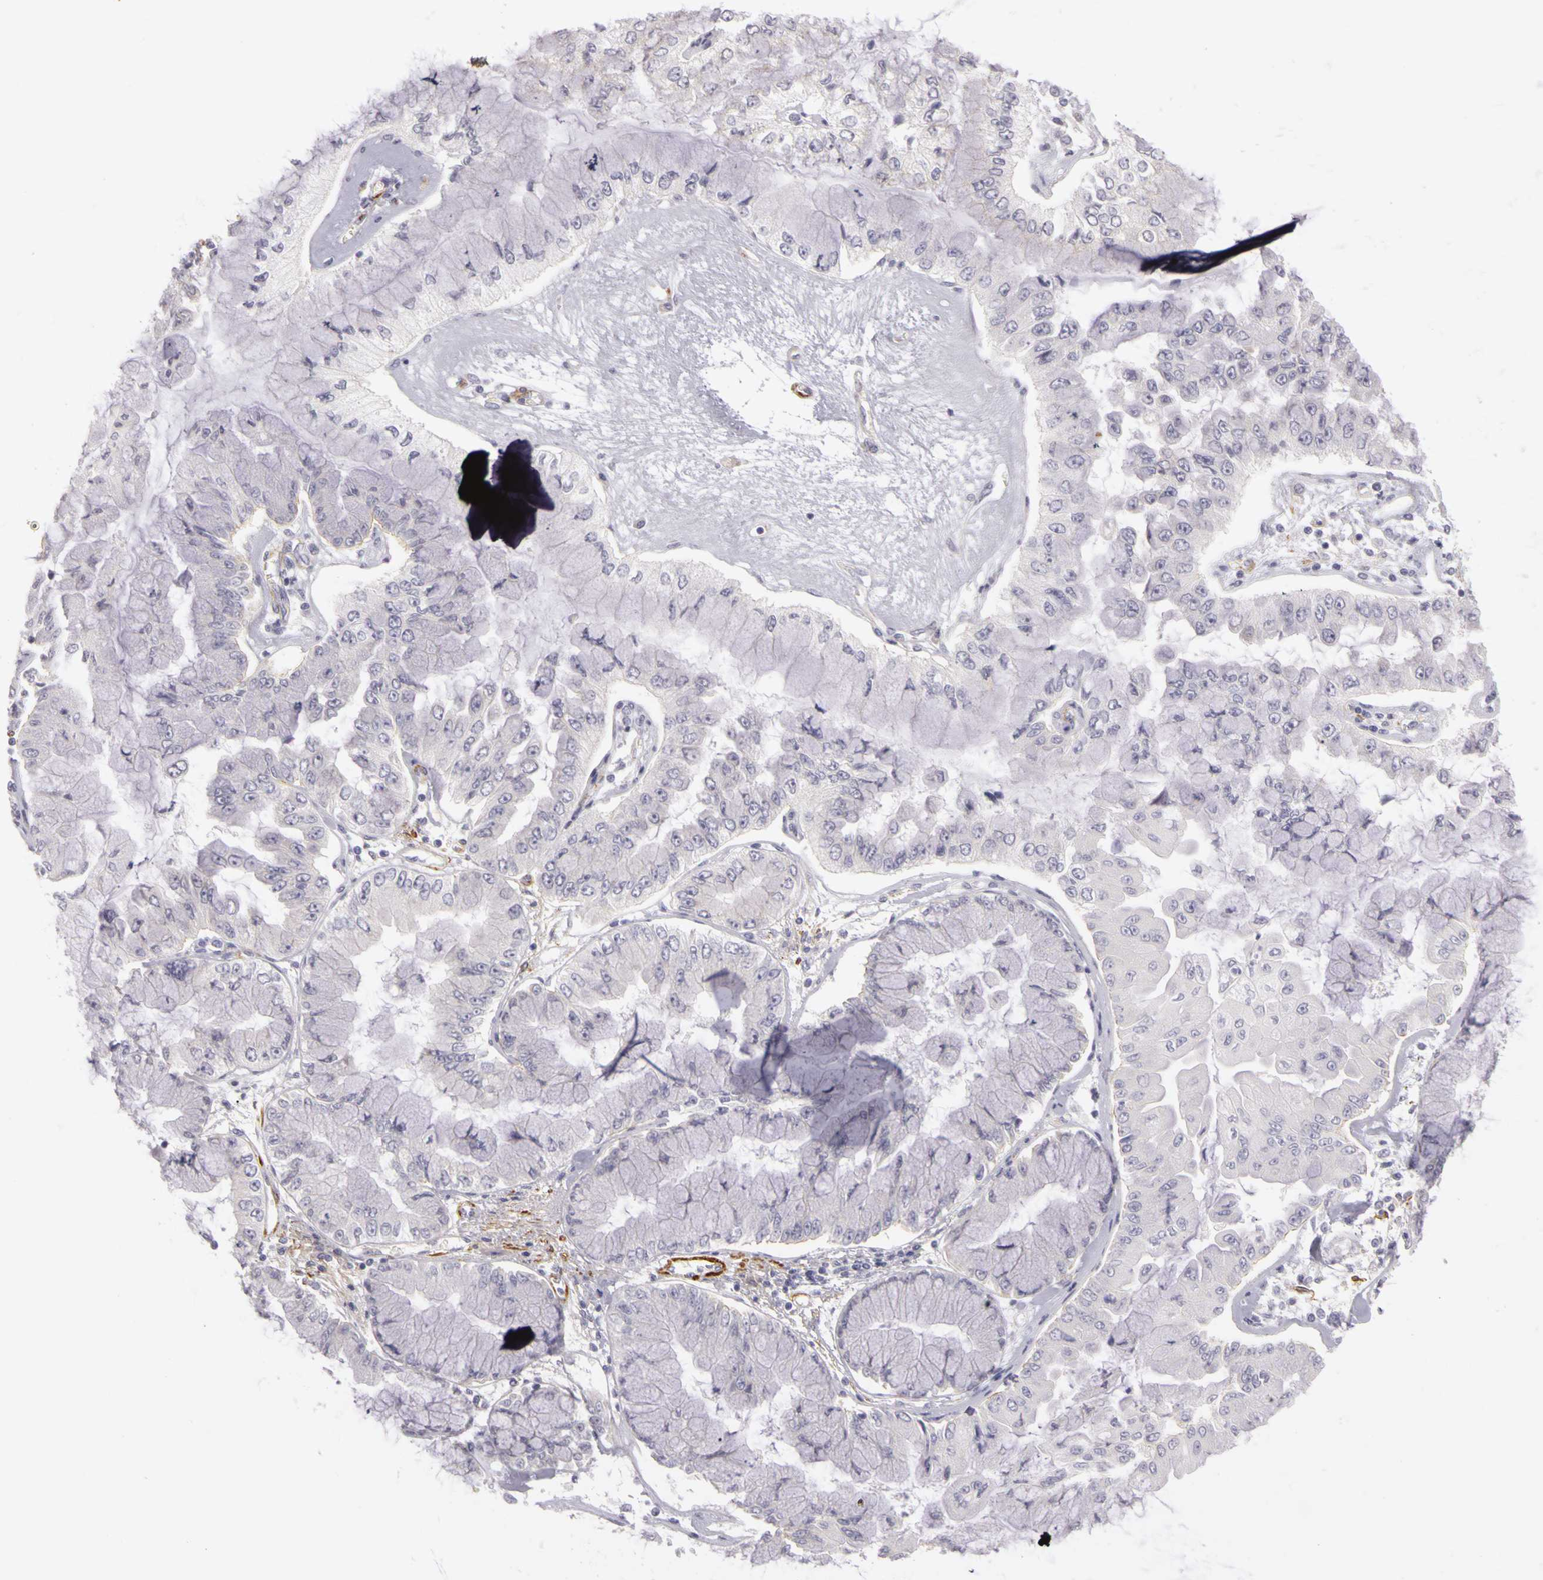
{"staining": {"intensity": "negative", "quantity": "none", "location": "none"}, "tissue": "liver cancer", "cell_type": "Tumor cells", "image_type": "cancer", "snomed": [{"axis": "morphology", "description": "Cholangiocarcinoma"}, {"axis": "topography", "description": "Liver"}], "caption": "Tumor cells are negative for protein expression in human liver cancer.", "gene": "CNTN2", "patient": {"sex": "female", "age": 79}}